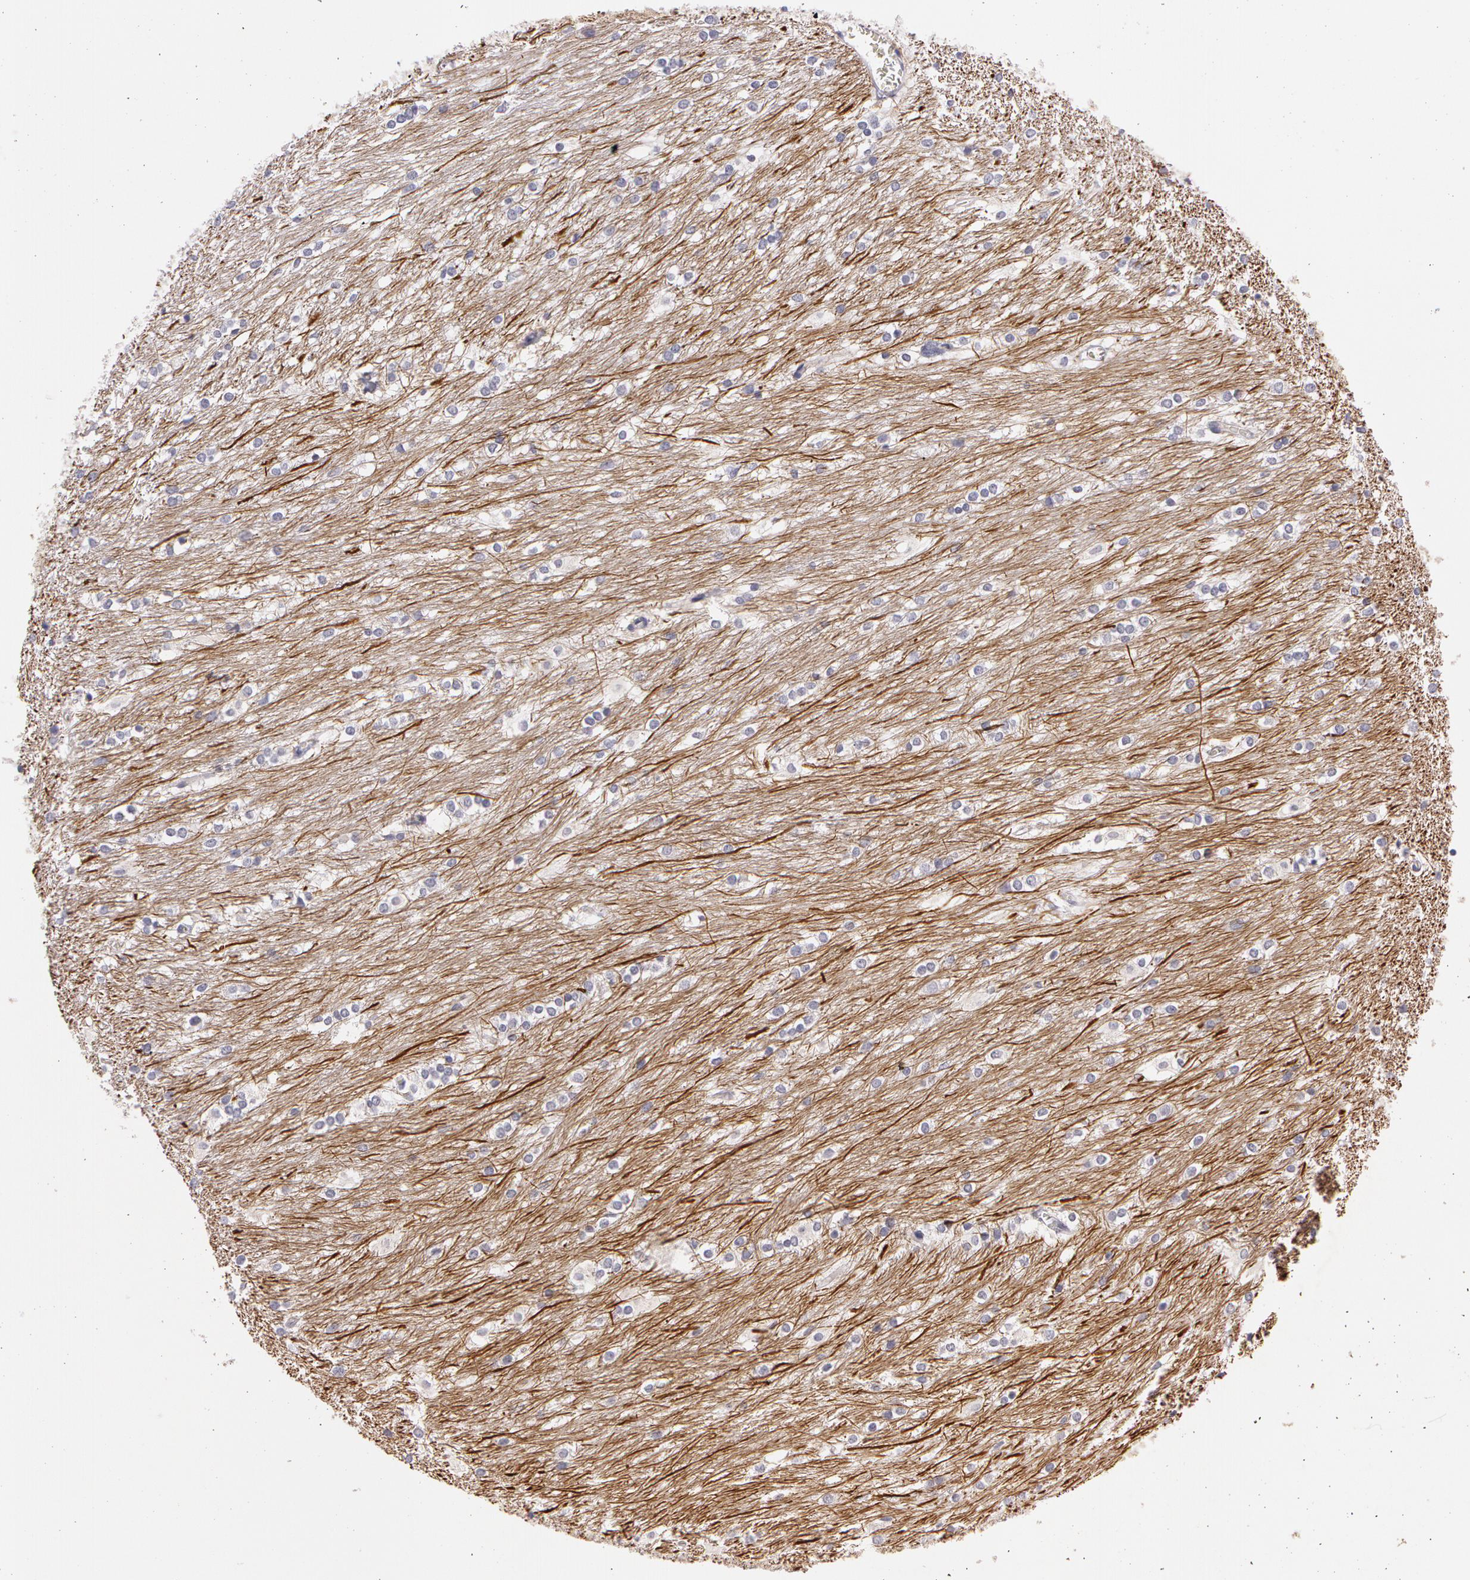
{"staining": {"intensity": "negative", "quantity": "none", "location": "none"}, "tissue": "caudate", "cell_type": "Glial cells", "image_type": "normal", "snomed": [{"axis": "morphology", "description": "Normal tissue, NOS"}, {"axis": "topography", "description": "Lateral ventricle wall"}], "caption": "This is a micrograph of immunohistochemistry (IHC) staining of normal caudate, which shows no expression in glial cells.", "gene": "MXRA5", "patient": {"sex": "female", "age": 19}}